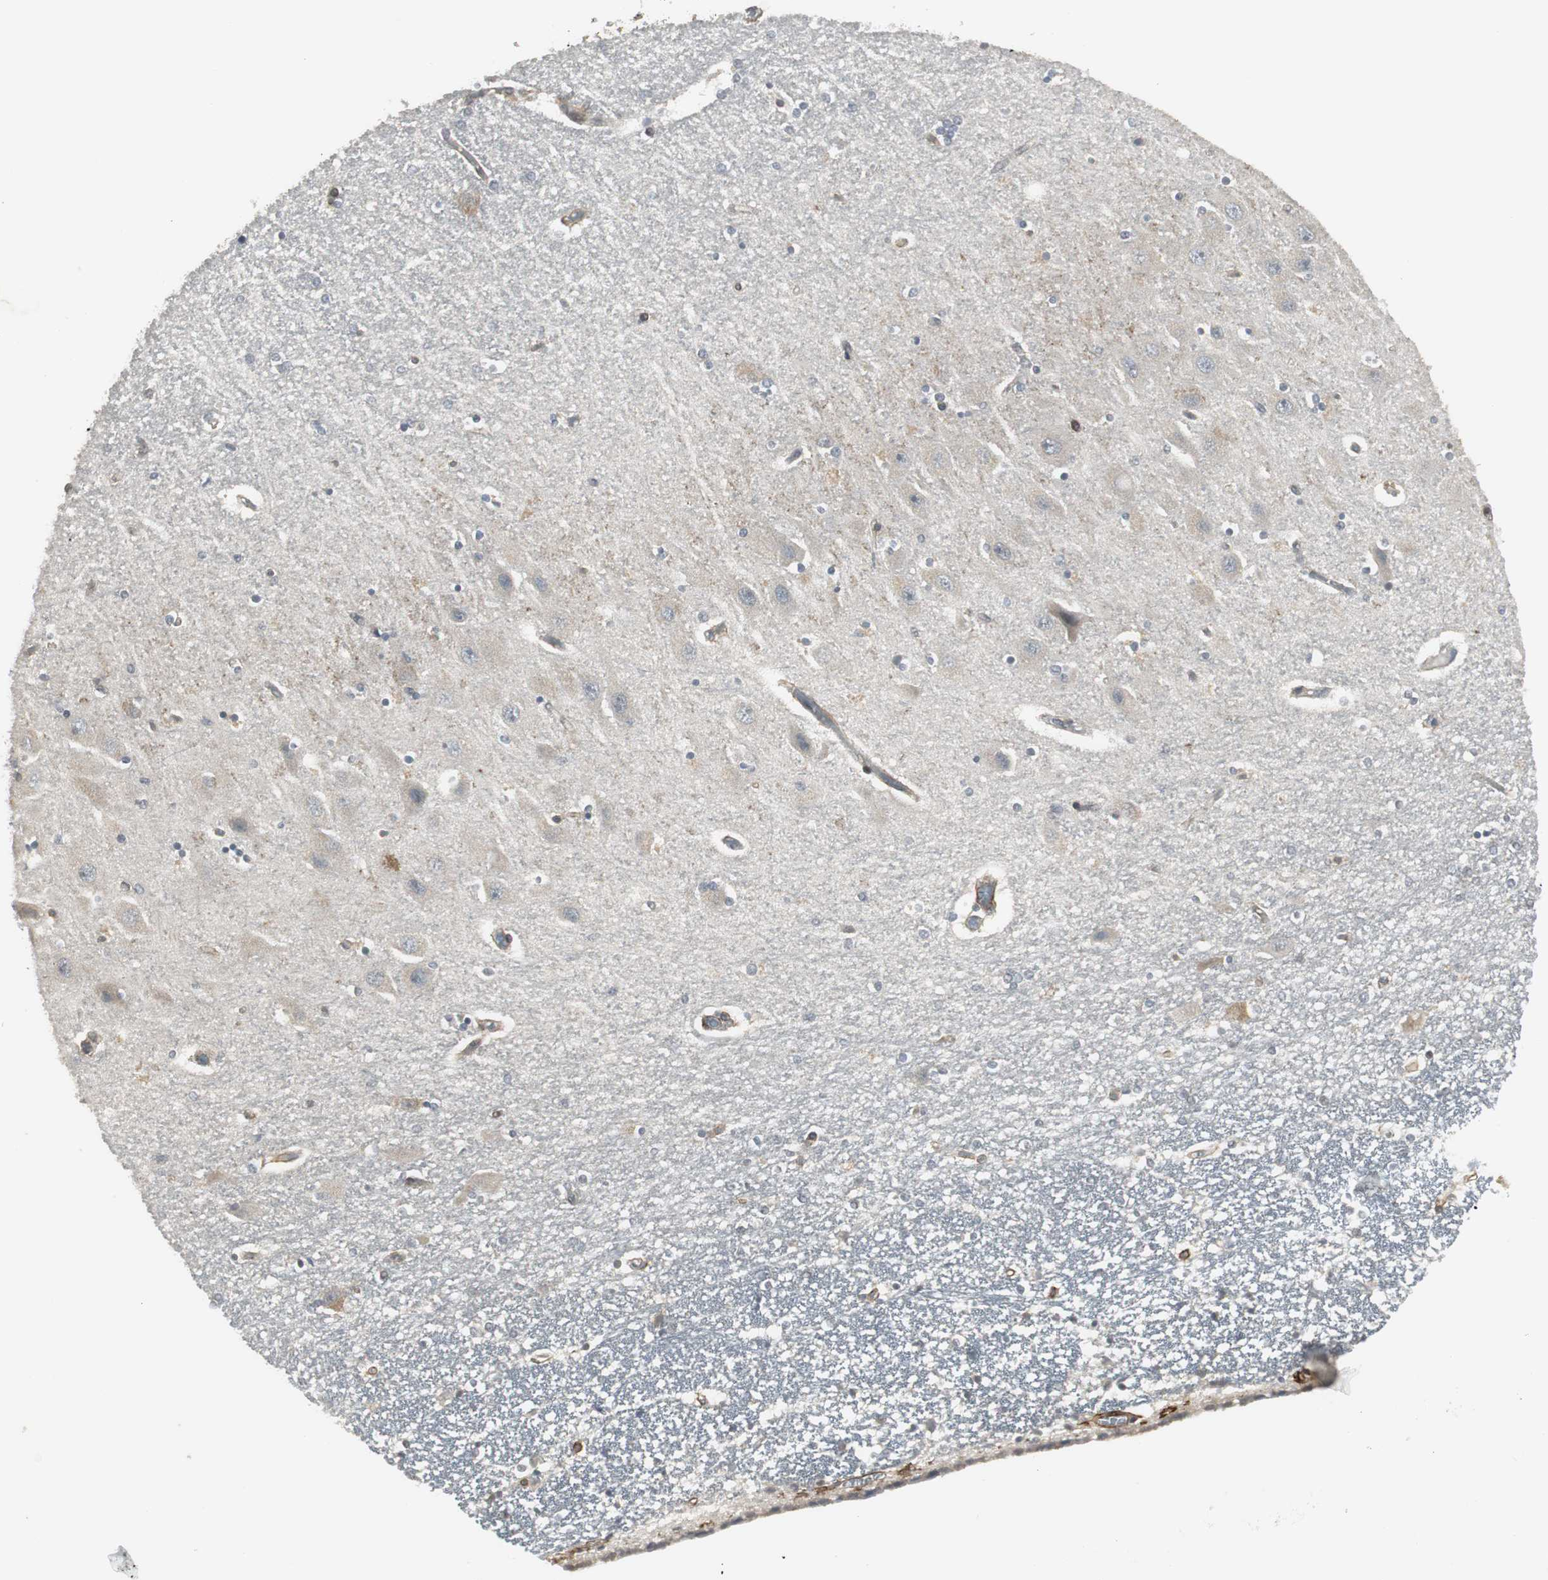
{"staining": {"intensity": "weak", "quantity": "<25%", "location": "cytoplasmic/membranous"}, "tissue": "hippocampus", "cell_type": "Glial cells", "image_type": "normal", "snomed": [{"axis": "morphology", "description": "Normal tissue, NOS"}, {"axis": "topography", "description": "Hippocampus"}], "caption": "The immunohistochemistry image has no significant expression in glial cells of hippocampus. (DAB immunohistochemistry (IHC) visualized using brightfield microscopy, high magnification).", "gene": "SCYL3", "patient": {"sex": "female", "age": 54}}